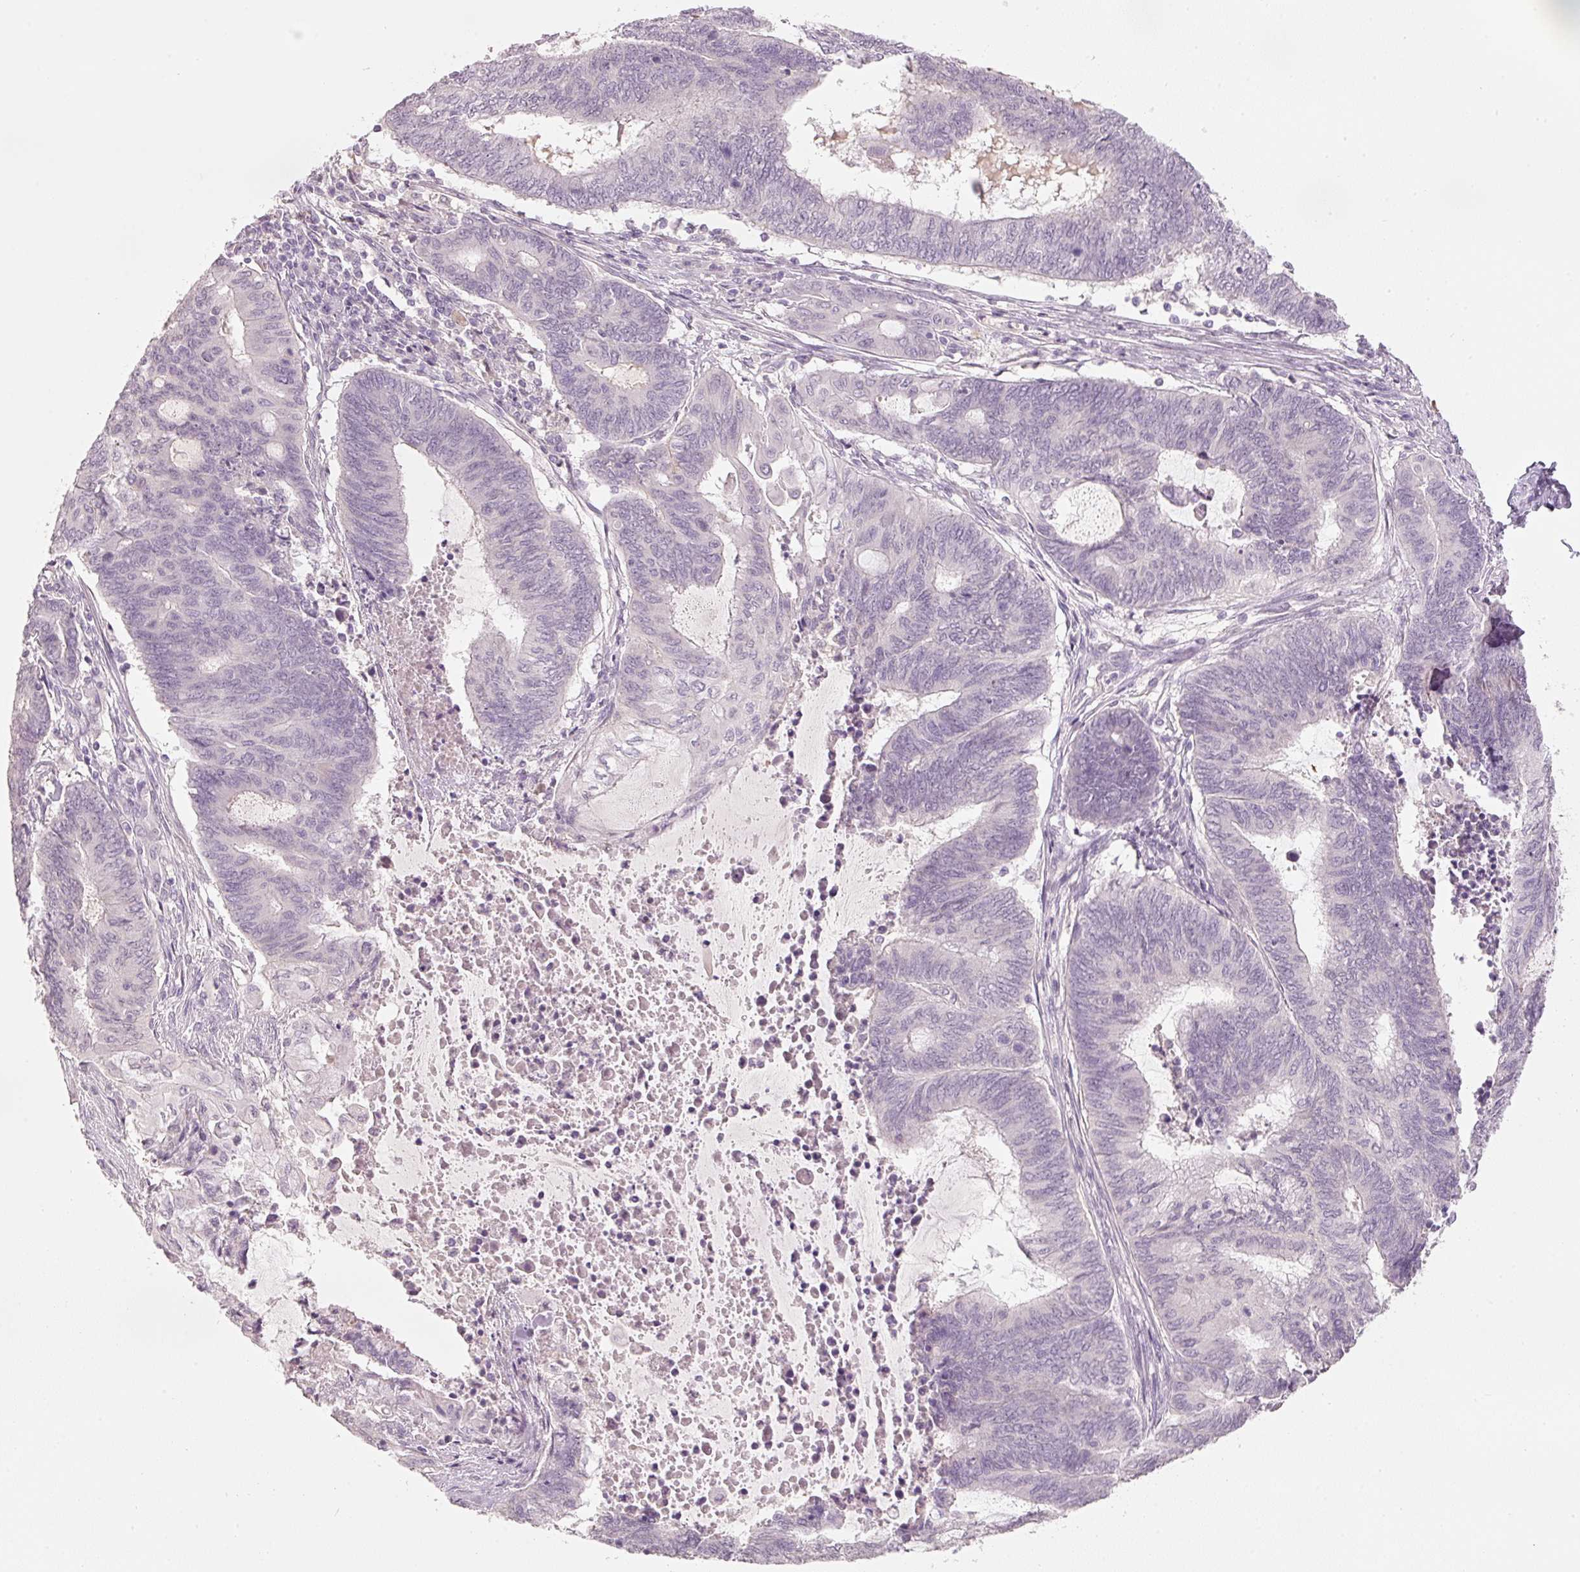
{"staining": {"intensity": "negative", "quantity": "none", "location": "none"}, "tissue": "endometrial cancer", "cell_type": "Tumor cells", "image_type": "cancer", "snomed": [{"axis": "morphology", "description": "Adenocarcinoma, NOS"}, {"axis": "topography", "description": "Uterus"}, {"axis": "topography", "description": "Endometrium"}], "caption": "Immunohistochemistry (IHC) of endometrial cancer displays no expression in tumor cells.", "gene": "STEAP1", "patient": {"sex": "female", "age": 70}}